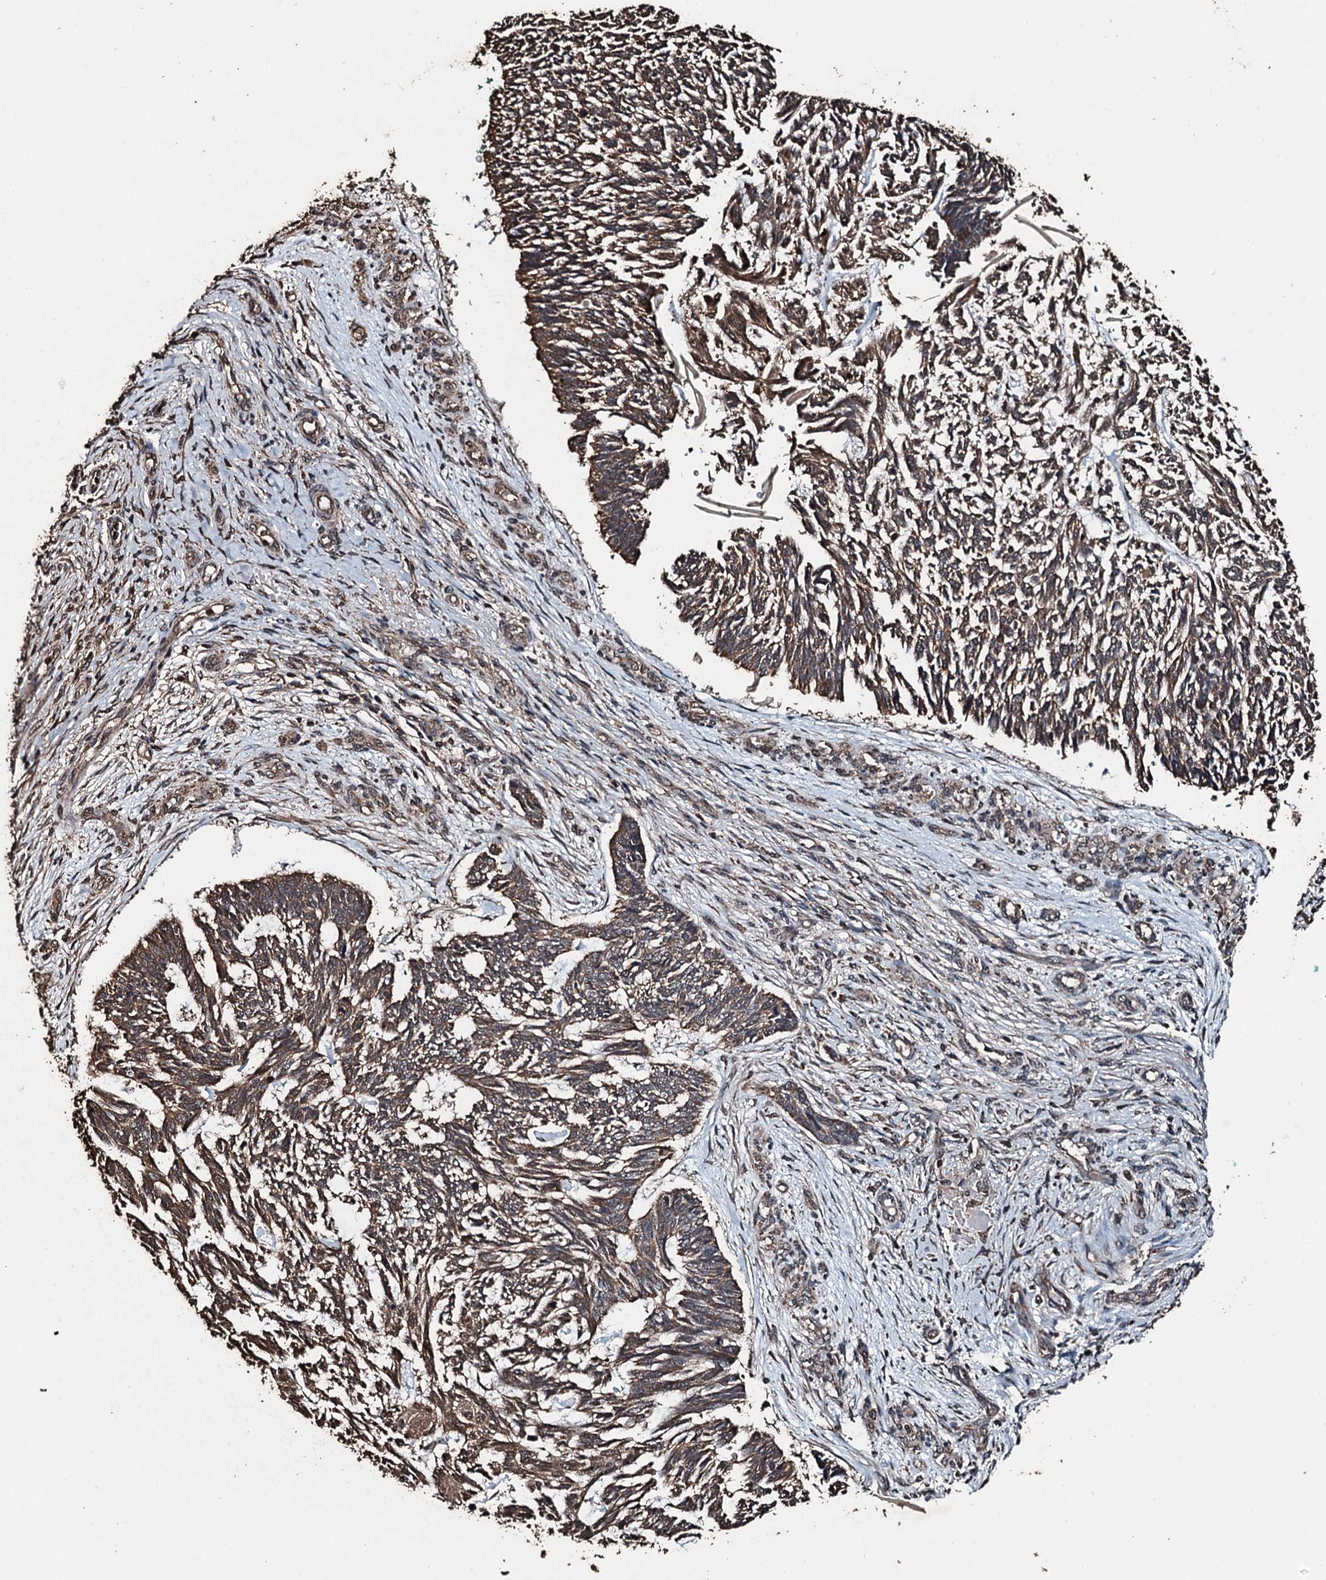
{"staining": {"intensity": "moderate", "quantity": ">75%", "location": "cytoplasmic/membranous"}, "tissue": "skin cancer", "cell_type": "Tumor cells", "image_type": "cancer", "snomed": [{"axis": "morphology", "description": "Basal cell carcinoma"}, {"axis": "topography", "description": "Skin"}], "caption": "DAB (3,3'-diaminobenzidine) immunohistochemical staining of skin basal cell carcinoma displays moderate cytoplasmic/membranous protein staining in approximately >75% of tumor cells.", "gene": "FAAP24", "patient": {"sex": "male", "age": 88}}